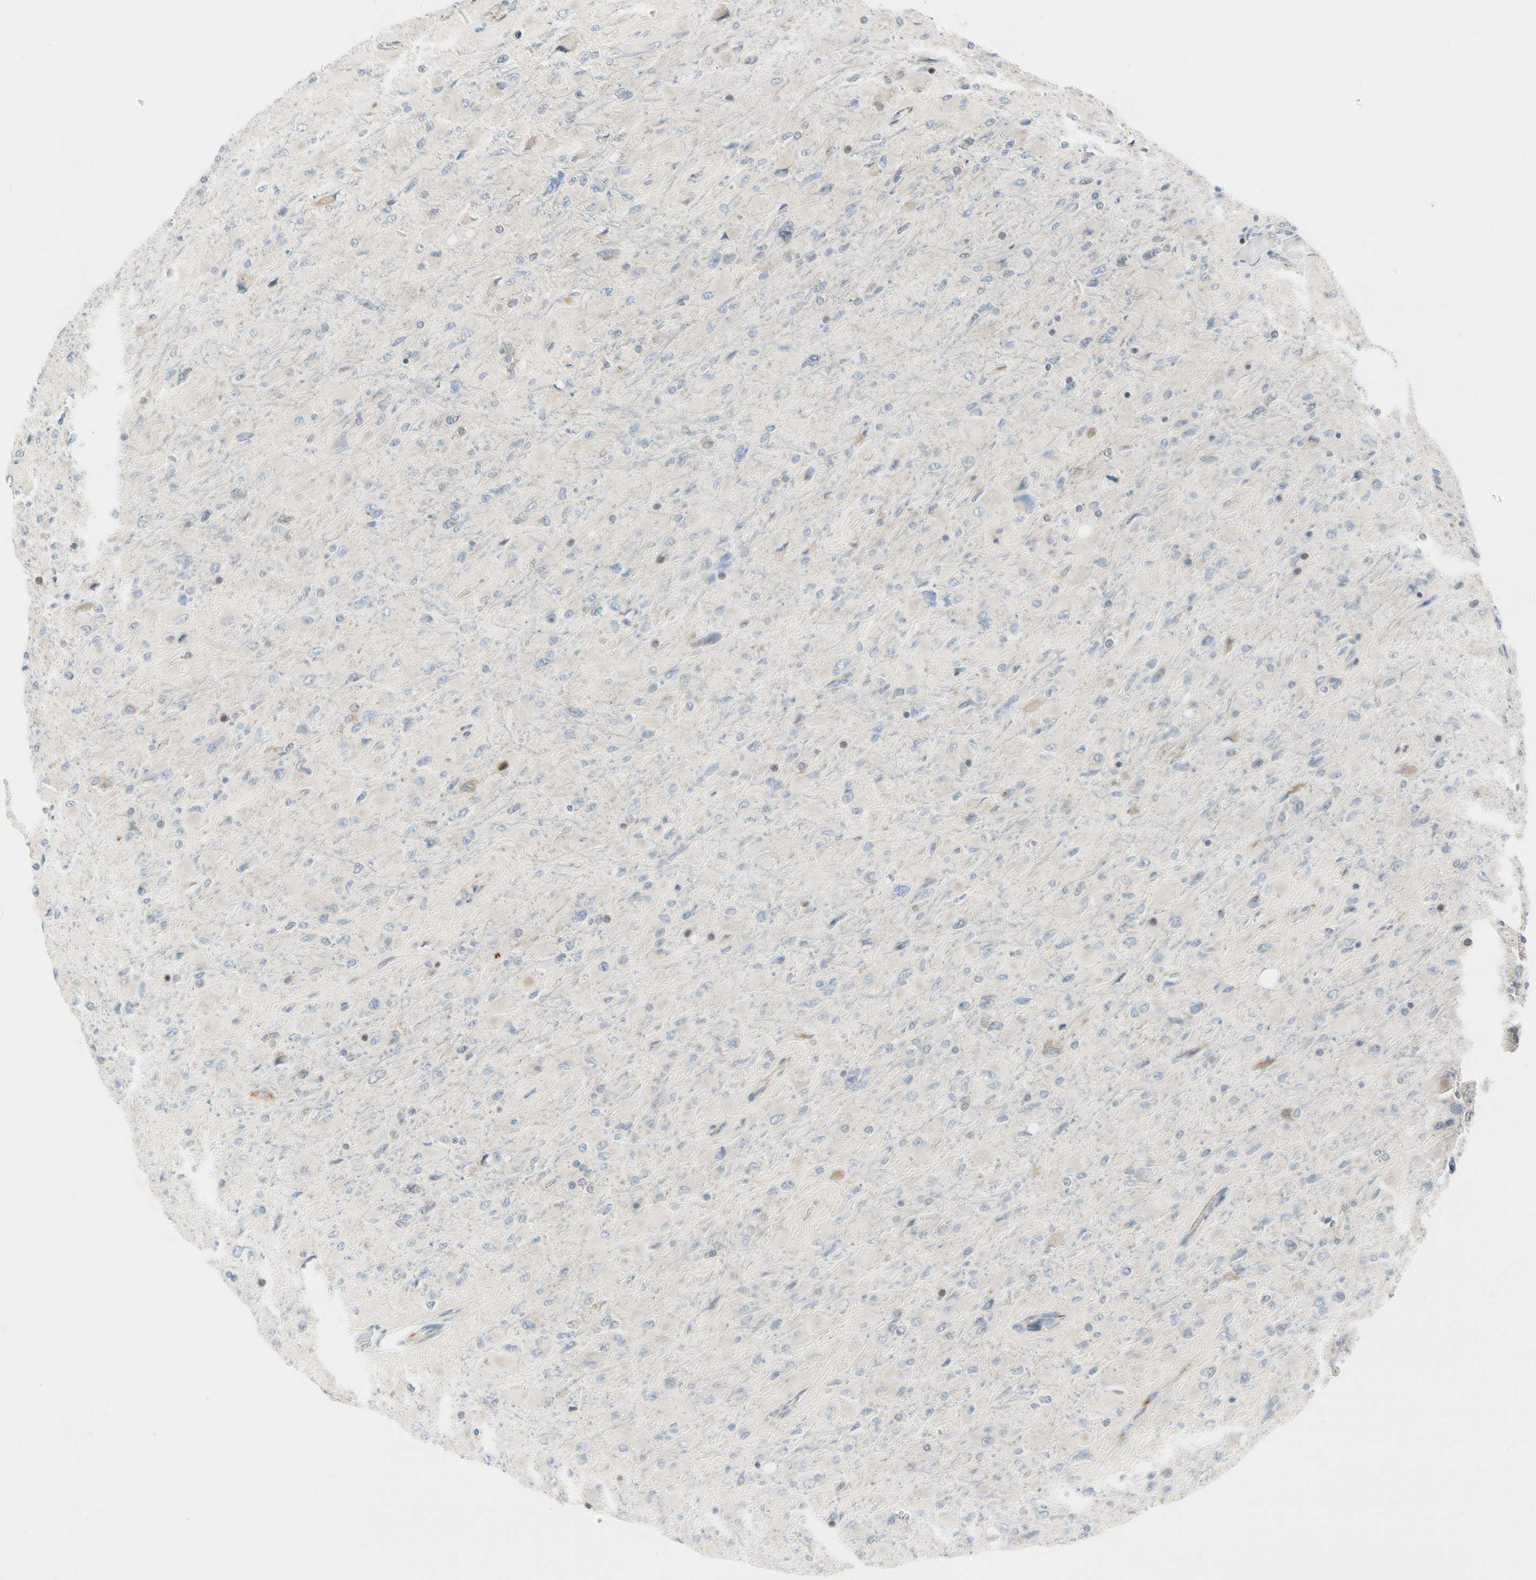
{"staining": {"intensity": "weak", "quantity": "<25%", "location": "cytoplasmic/membranous,nuclear"}, "tissue": "glioma", "cell_type": "Tumor cells", "image_type": "cancer", "snomed": [{"axis": "morphology", "description": "Glioma, malignant, High grade"}, {"axis": "topography", "description": "Cerebral cortex"}], "caption": "This is an immunohistochemistry (IHC) image of high-grade glioma (malignant). There is no staining in tumor cells.", "gene": "NPDC1", "patient": {"sex": "female", "age": 36}}